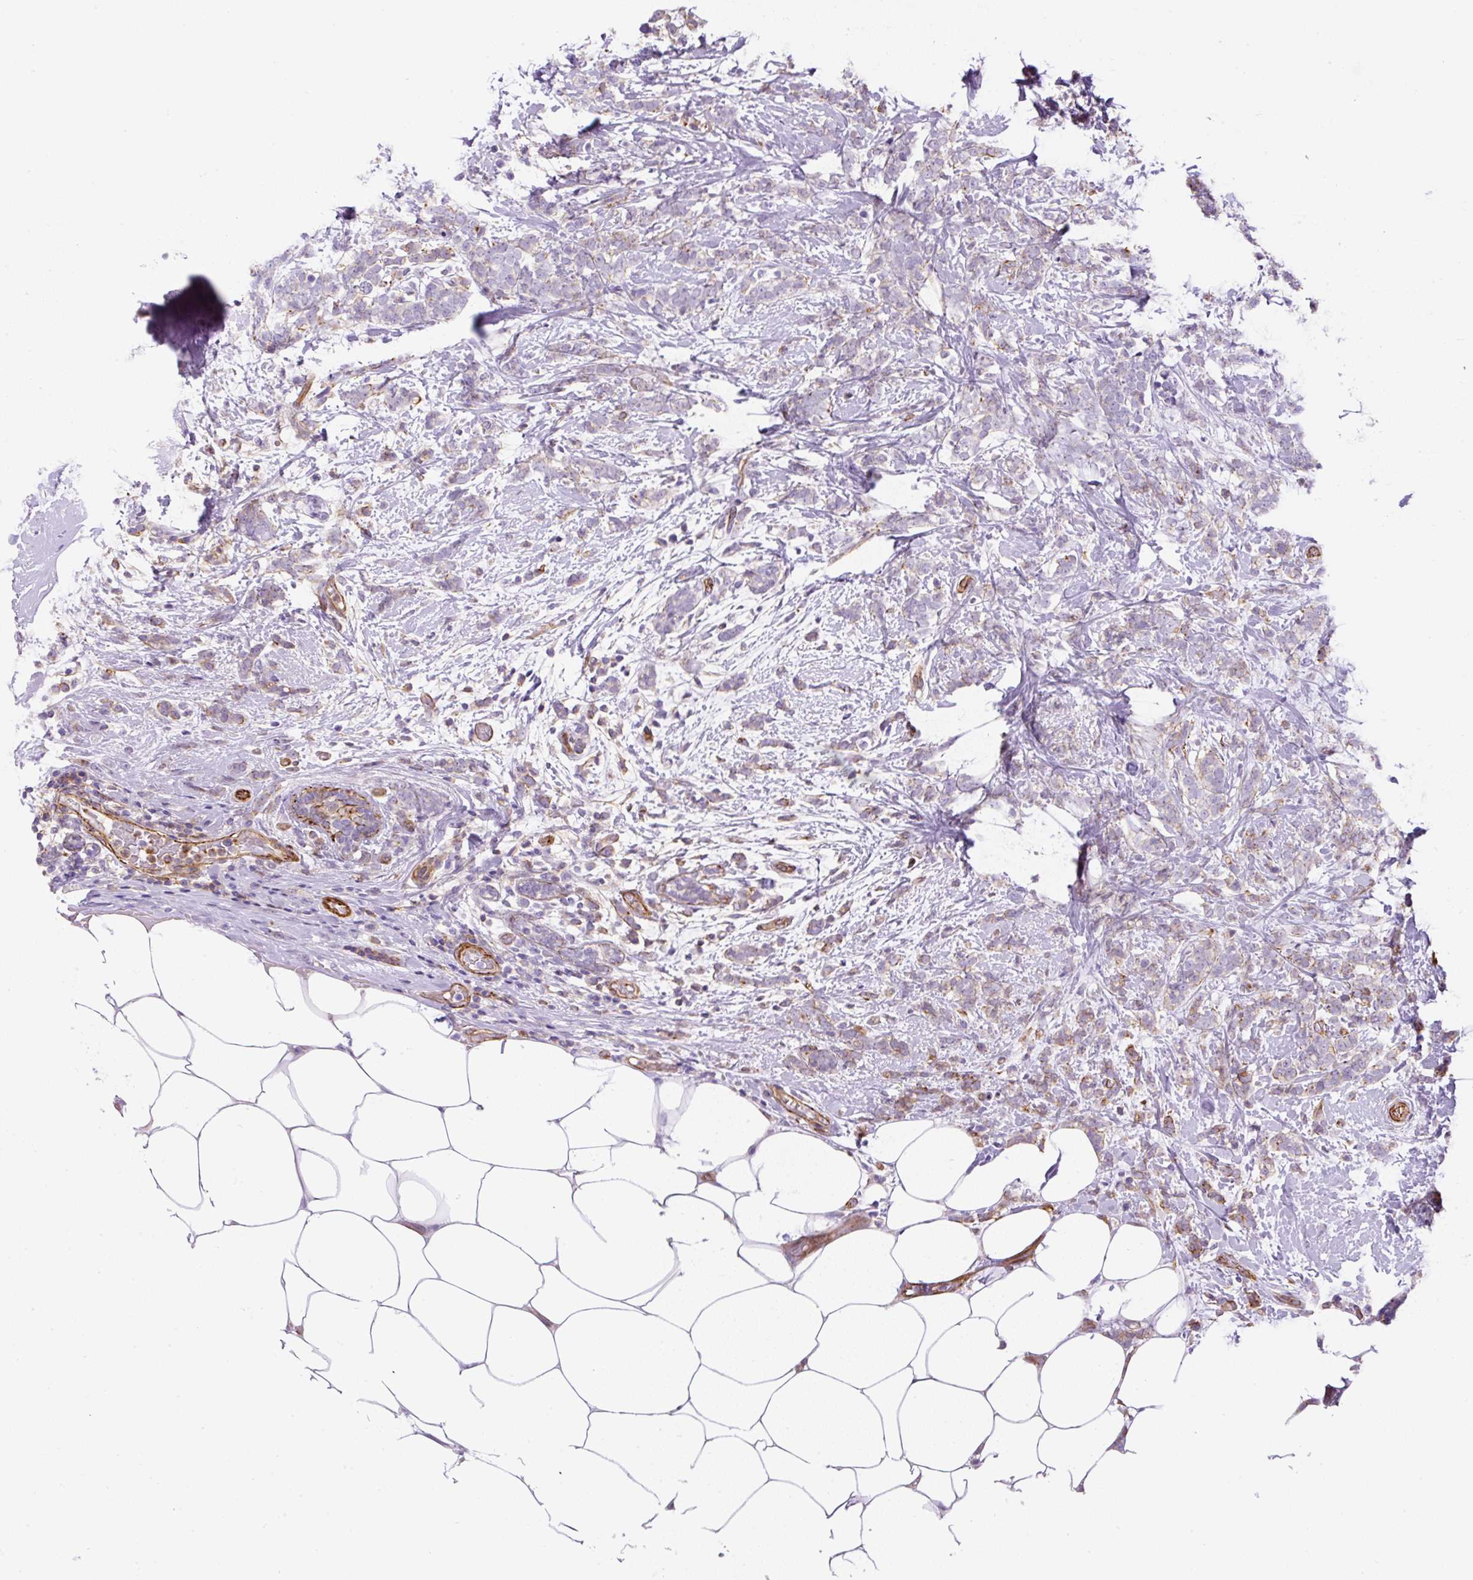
{"staining": {"intensity": "weak", "quantity": "<25%", "location": "cytoplasmic/membranous"}, "tissue": "breast cancer", "cell_type": "Tumor cells", "image_type": "cancer", "snomed": [{"axis": "morphology", "description": "Lobular carcinoma"}, {"axis": "topography", "description": "Breast"}], "caption": "Immunohistochemistry micrograph of neoplastic tissue: breast lobular carcinoma stained with DAB (3,3'-diaminobenzidine) shows no significant protein positivity in tumor cells.", "gene": "B3GALT5", "patient": {"sex": "female", "age": 58}}